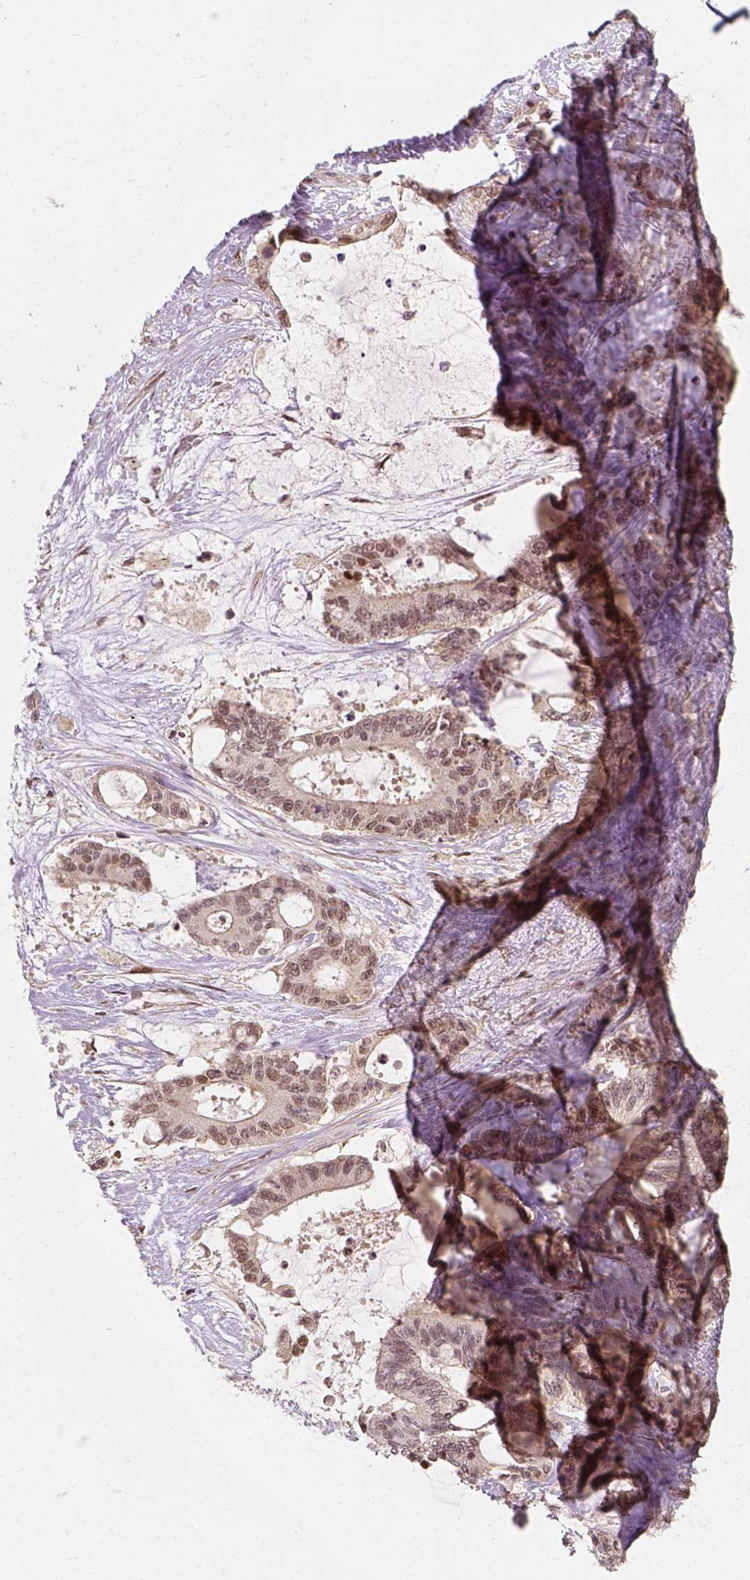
{"staining": {"intensity": "weak", "quantity": ">75%", "location": "nuclear"}, "tissue": "liver cancer", "cell_type": "Tumor cells", "image_type": "cancer", "snomed": [{"axis": "morphology", "description": "Normal tissue, NOS"}, {"axis": "morphology", "description": "Cholangiocarcinoma"}, {"axis": "topography", "description": "Liver"}, {"axis": "topography", "description": "Peripheral nerve tissue"}], "caption": "Weak nuclear protein staining is appreciated in approximately >75% of tumor cells in cholangiocarcinoma (liver). The protein of interest is shown in brown color, while the nuclei are stained blue.", "gene": "ZMAT3", "patient": {"sex": "female", "age": 73}}